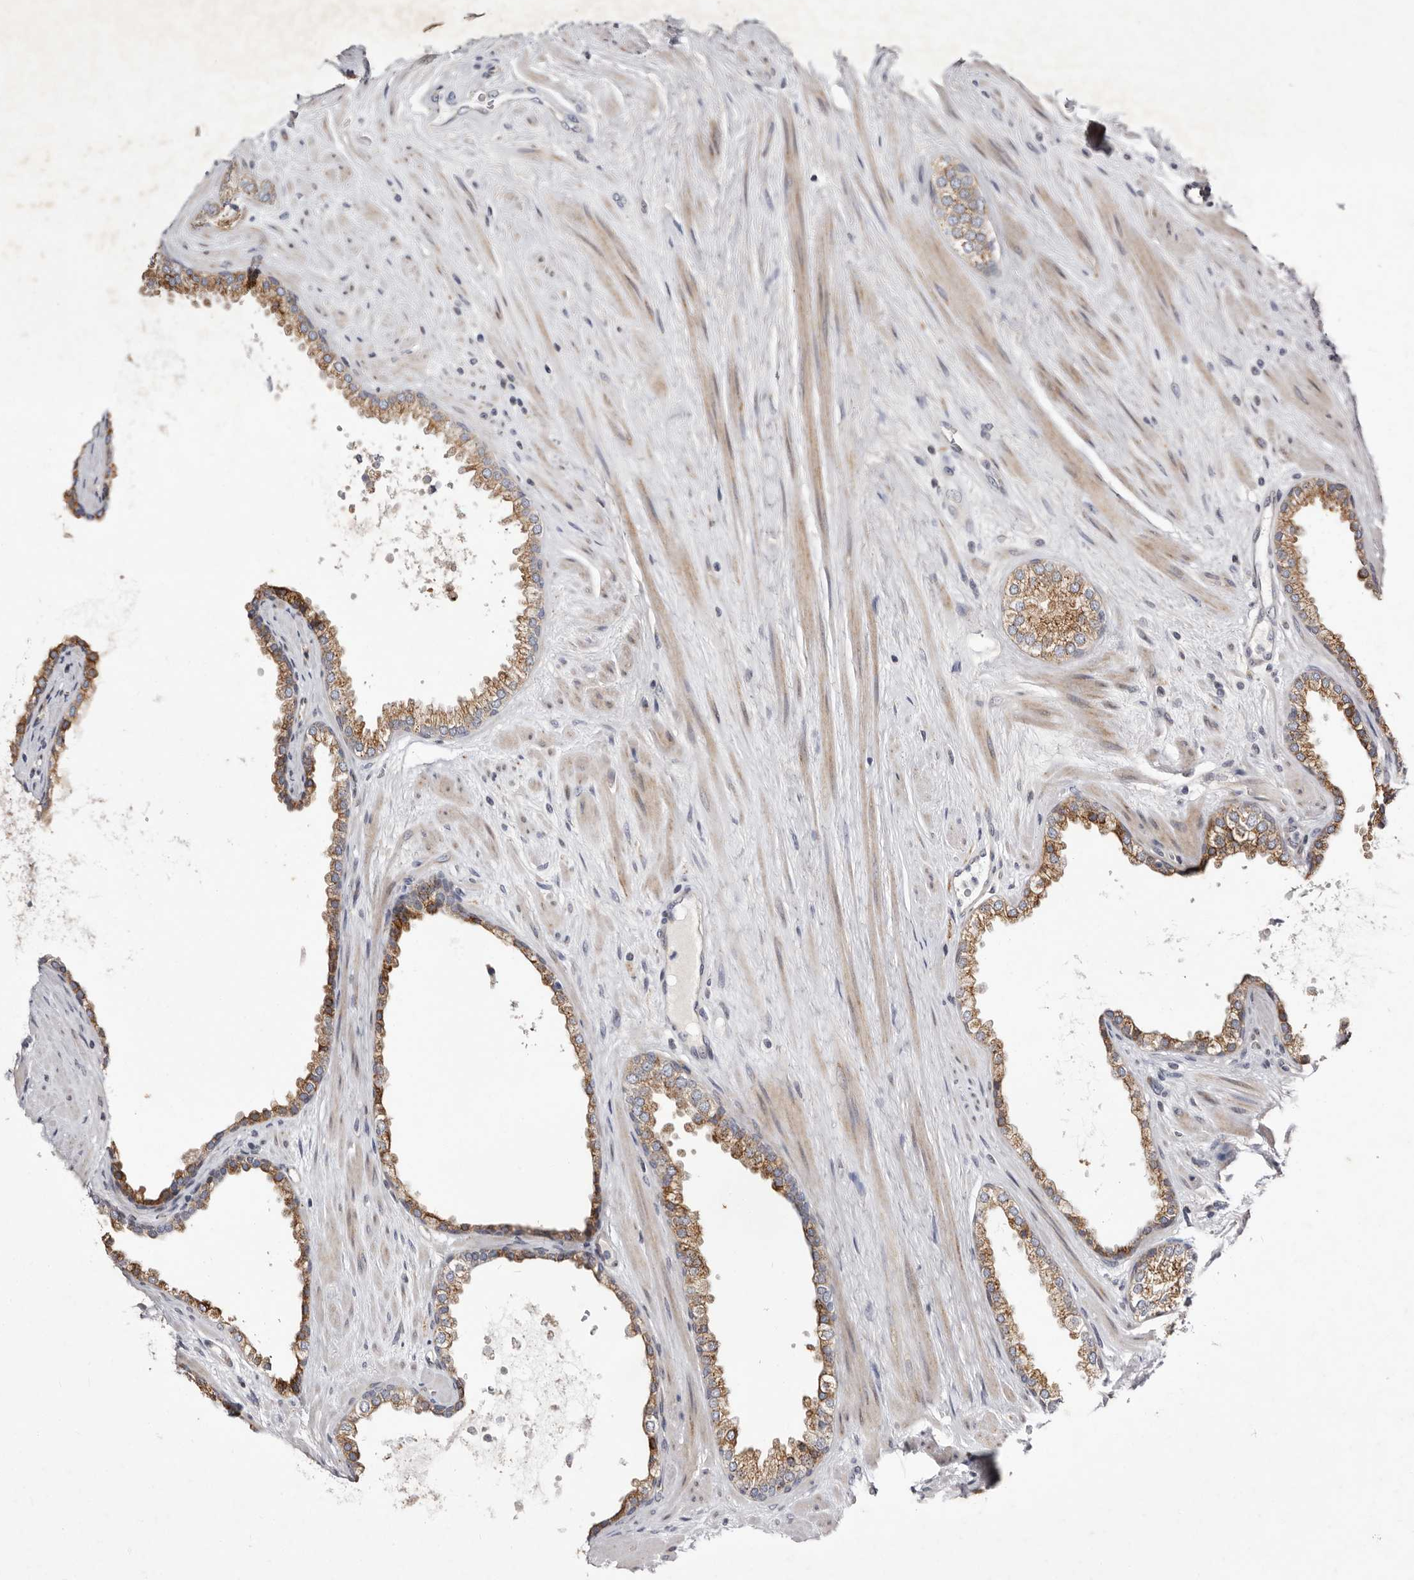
{"staining": {"intensity": "moderate", "quantity": ">75%", "location": "cytoplasmic/membranous"}, "tissue": "prostate cancer", "cell_type": "Tumor cells", "image_type": "cancer", "snomed": [{"axis": "morphology", "description": "Adenocarcinoma, Low grade"}, {"axis": "topography", "description": "Prostate"}], "caption": "Brown immunohistochemical staining in human prostate cancer (low-grade adenocarcinoma) exhibits moderate cytoplasmic/membranous positivity in approximately >75% of tumor cells.", "gene": "TIMM17B", "patient": {"sex": "male", "age": 62}}